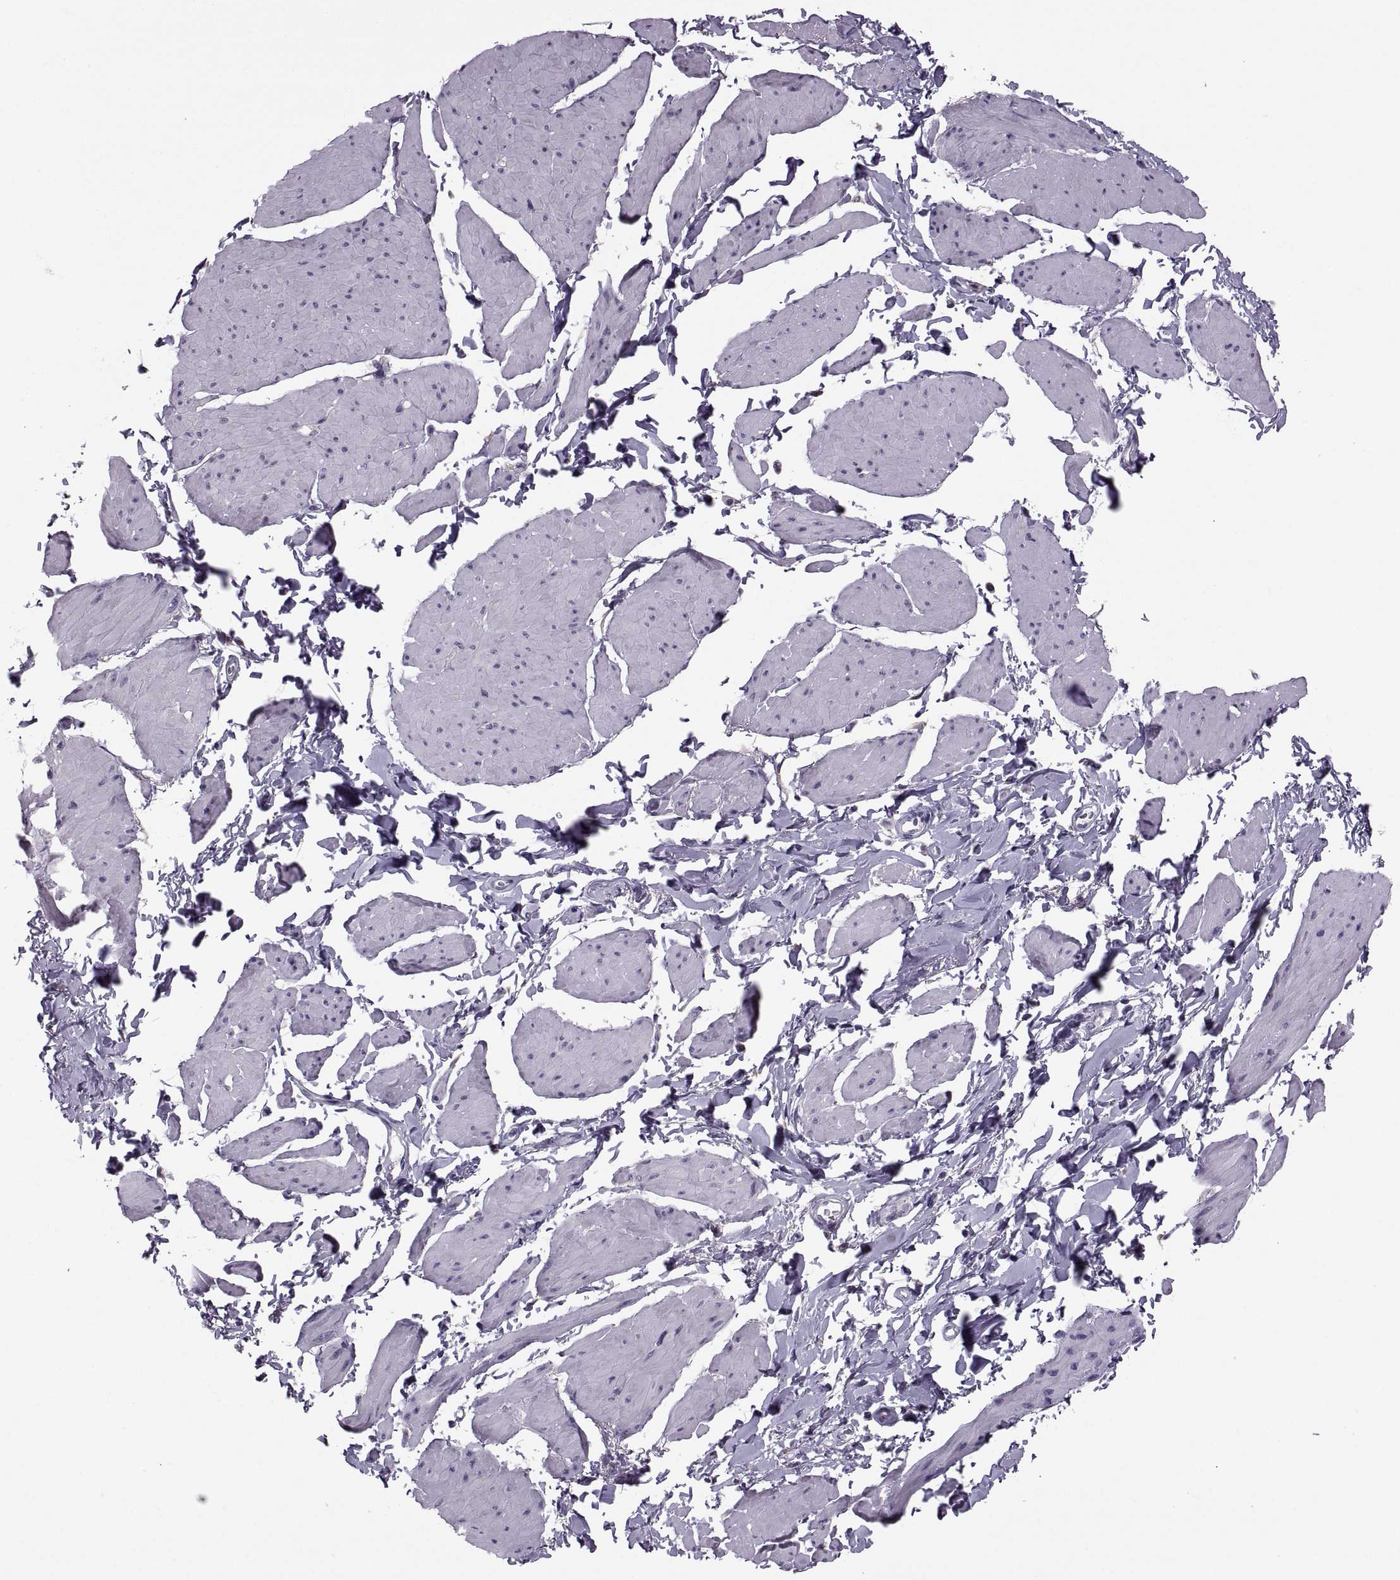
{"staining": {"intensity": "negative", "quantity": "none", "location": "none"}, "tissue": "smooth muscle", "cell_type": "Smooth muscle cells", "image_type": "normal", "snomed": [{"axis": "morphology", "description": "Normal tissue, NOS"}, {"axis": "topography", "description": "Adipose tissue"}, {"axis": "topography", "description": "Smooth muscle"}, {"axis": "topography", "description": "Peripheral nerve tissue"}], "caption": "This is an immunohistochemistry image of benign smooth muscle. There is no expression in smooth muscle cells.", "gene": "LETM2", "patient": {"sex": "male", "age": 83}}